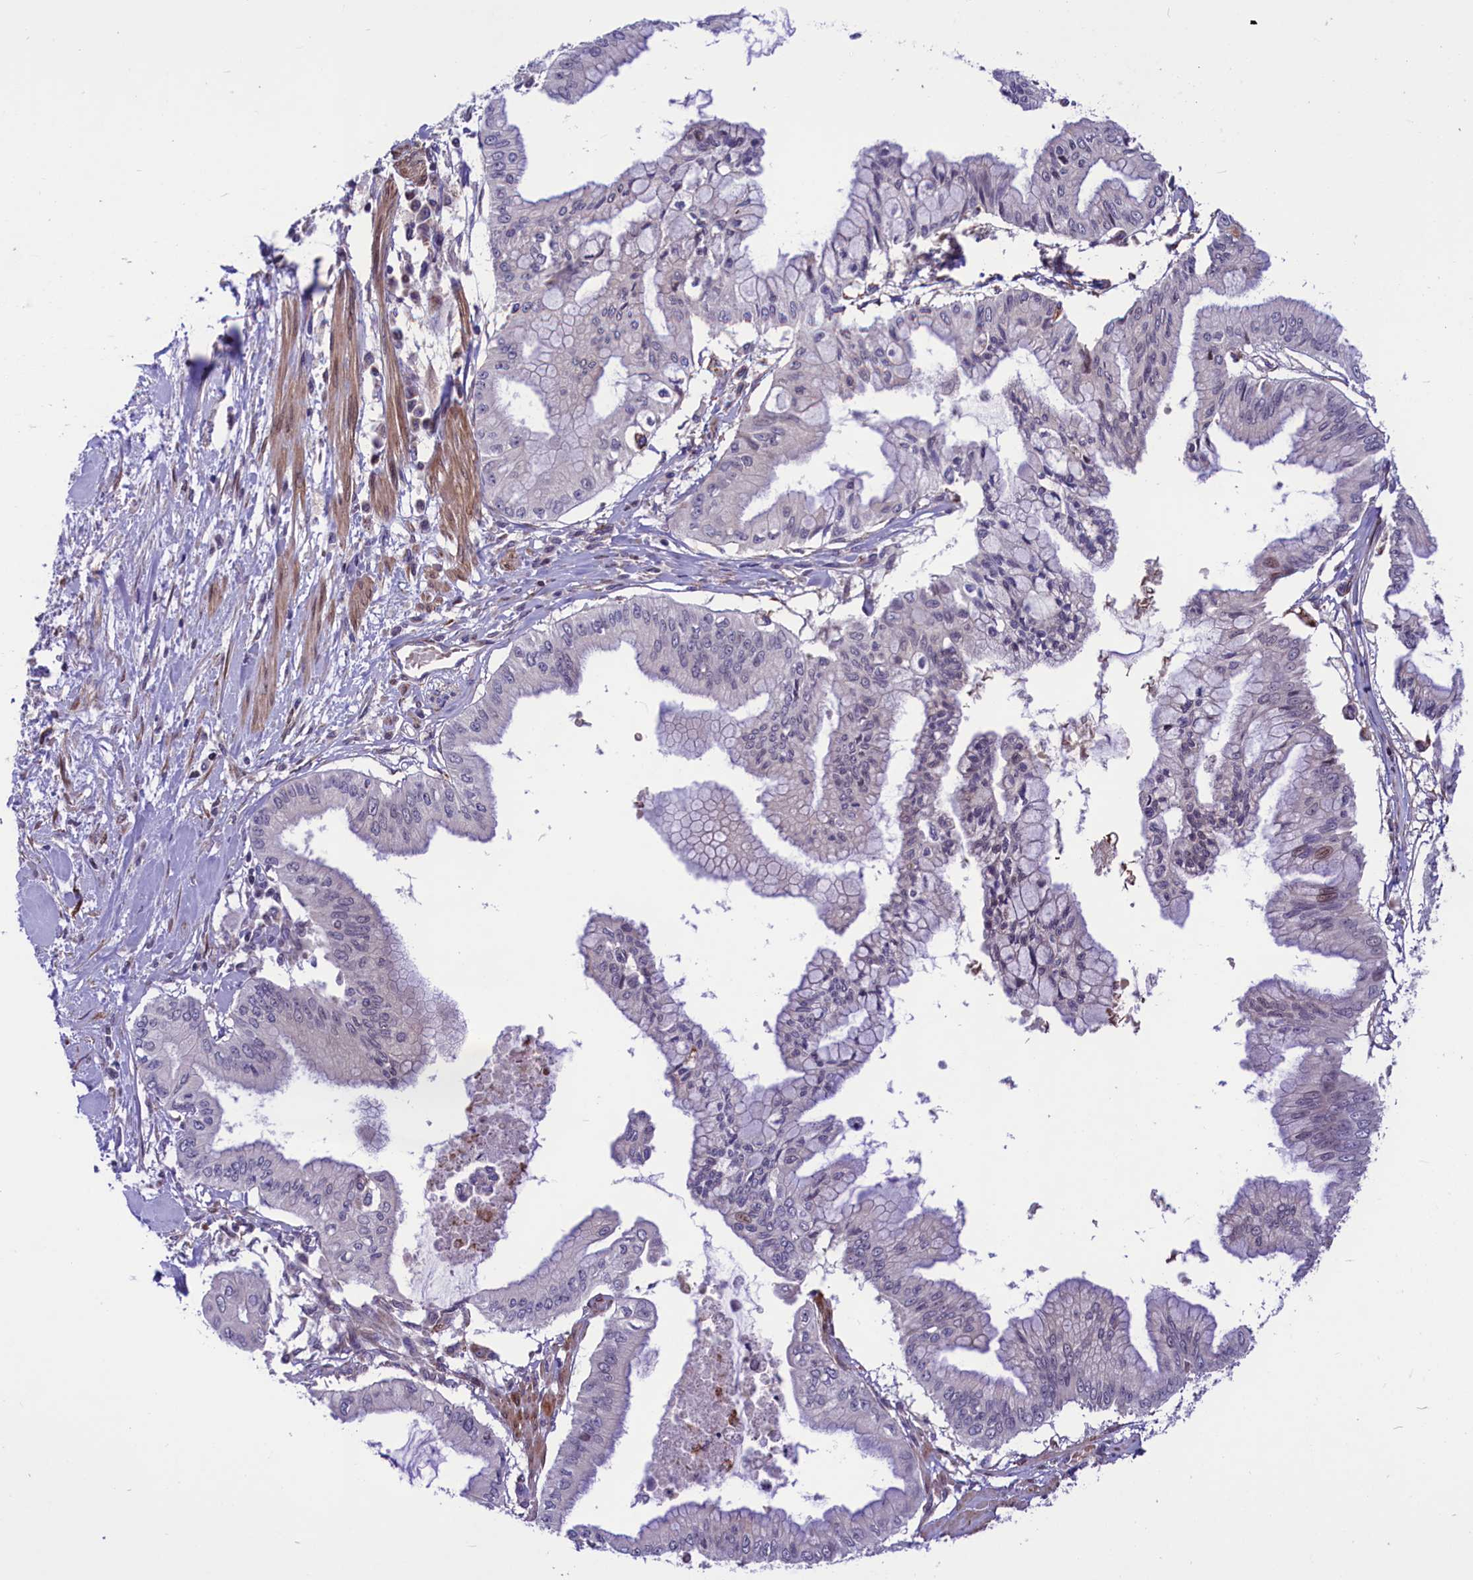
{"staining": {"intensity": "negative", "quantity": "none", "location": "none"}, "tissue": "pancreatic cancer", "cell_type": "Tumor cells", "image_type": "cancer", "snomed": [{"axis": "morphology", "description": "Adenocarcinoma, NOS"}, {"axis": "topography", "description": "Pancreas"}], "caption": "Tumor cells are negative for protein expression in human adenocarcinoma (pancreatic).", "gene": "MIEF2", "patient": {"sex": "male", "age": 46}}